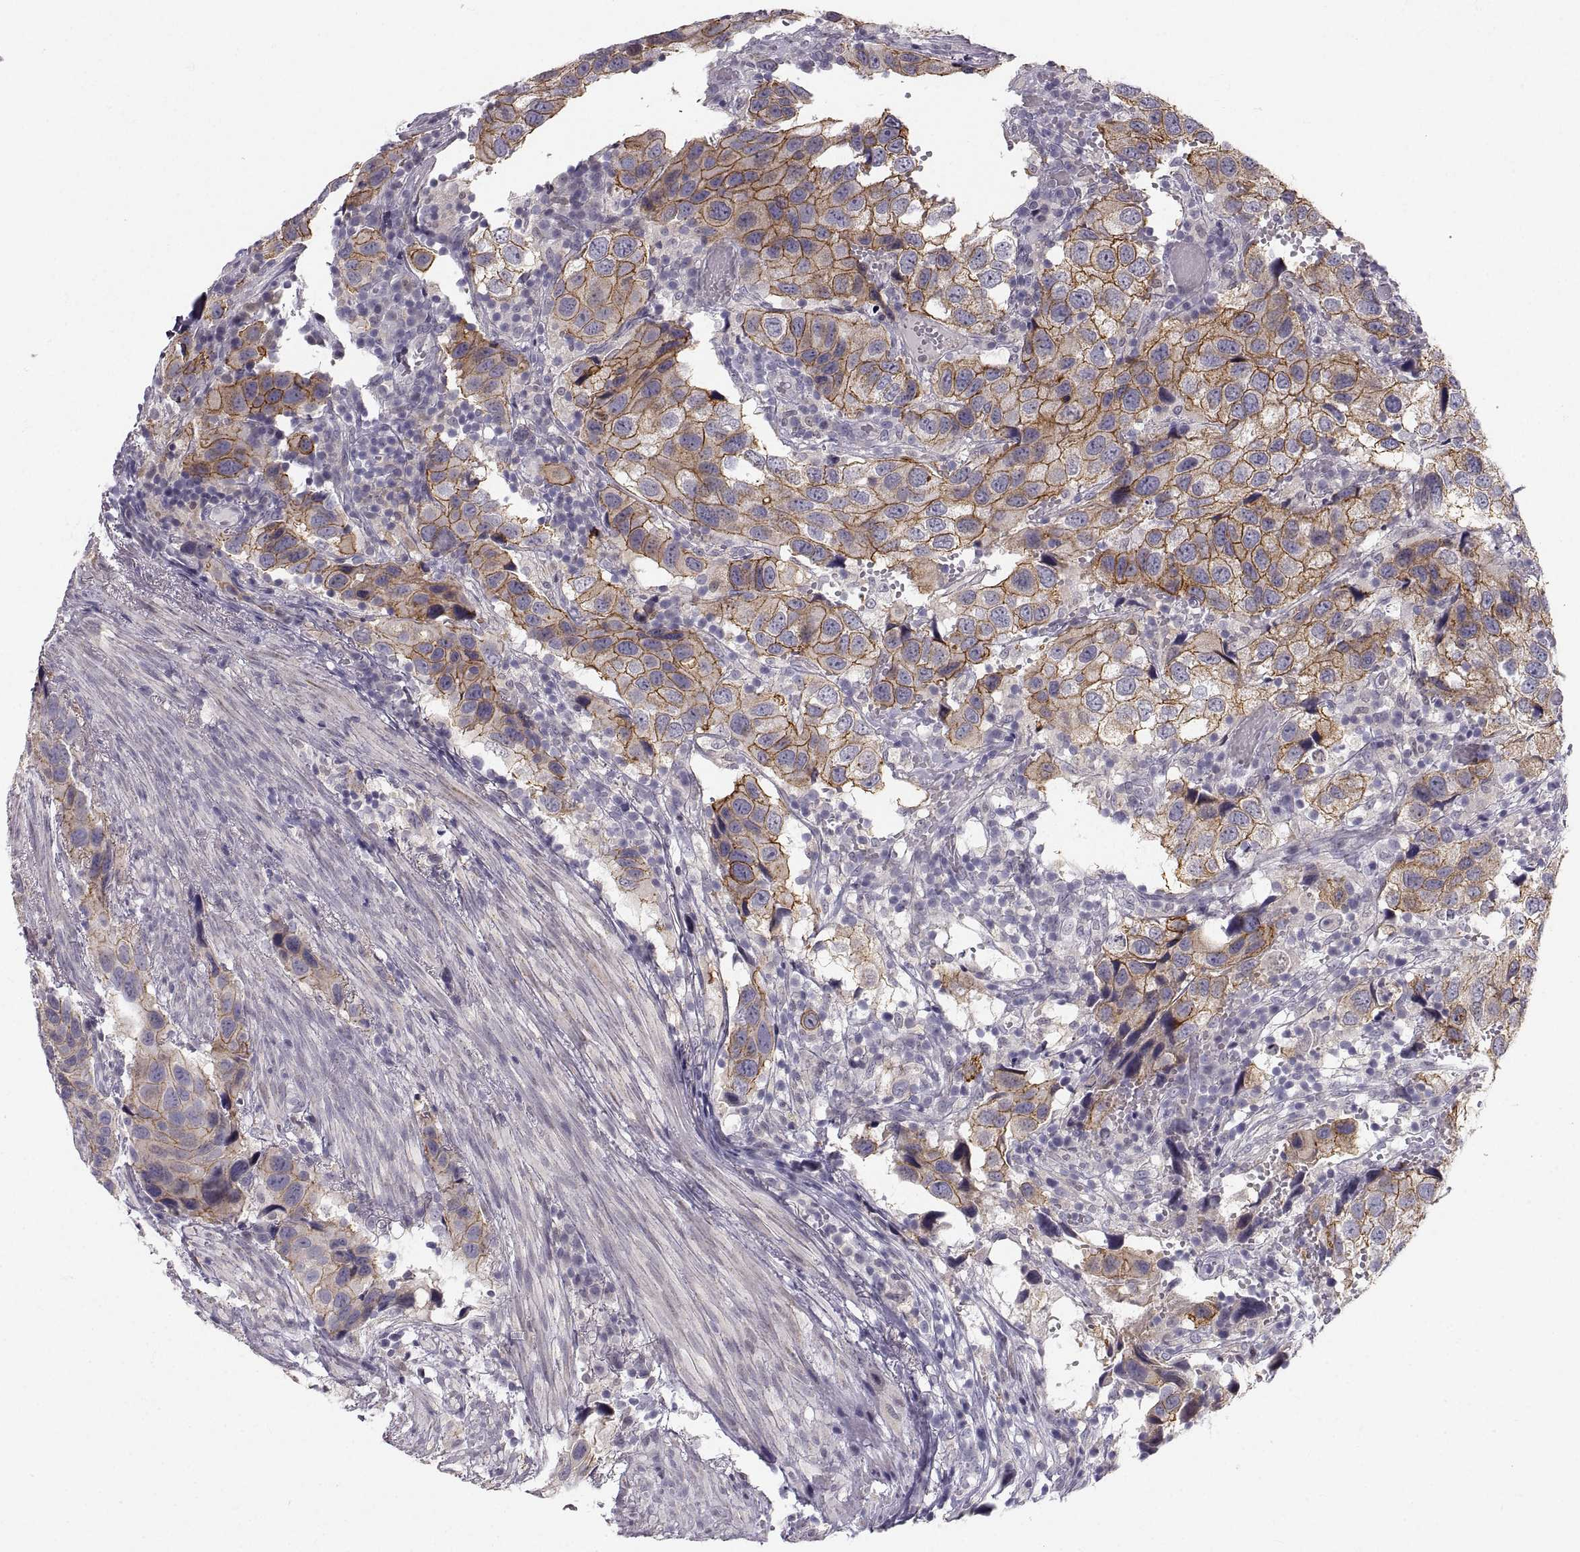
{"staining": {"intensity": "moderate", "quantity": ">75%", "location": "cytoplasmic/membranous"}, "tissue": "urothelial cancer", "cell_type": "Tumor cells", "image_type": "cancer", "snomed": [{"axis": "morphology", "description": "Urothelial carcinoma, High grade"}, {"axis": "topography", "description": "Urinary bladder"}], "caption": "Approximately >75% of tumor cells in human urothelial cancer exhibit moderate cytoplasmic/membranous protein positivity as visualized by brown immunohistochemical staining.", "gene": "ZNF185", "patient": {"sex": "male", "age": 79}}